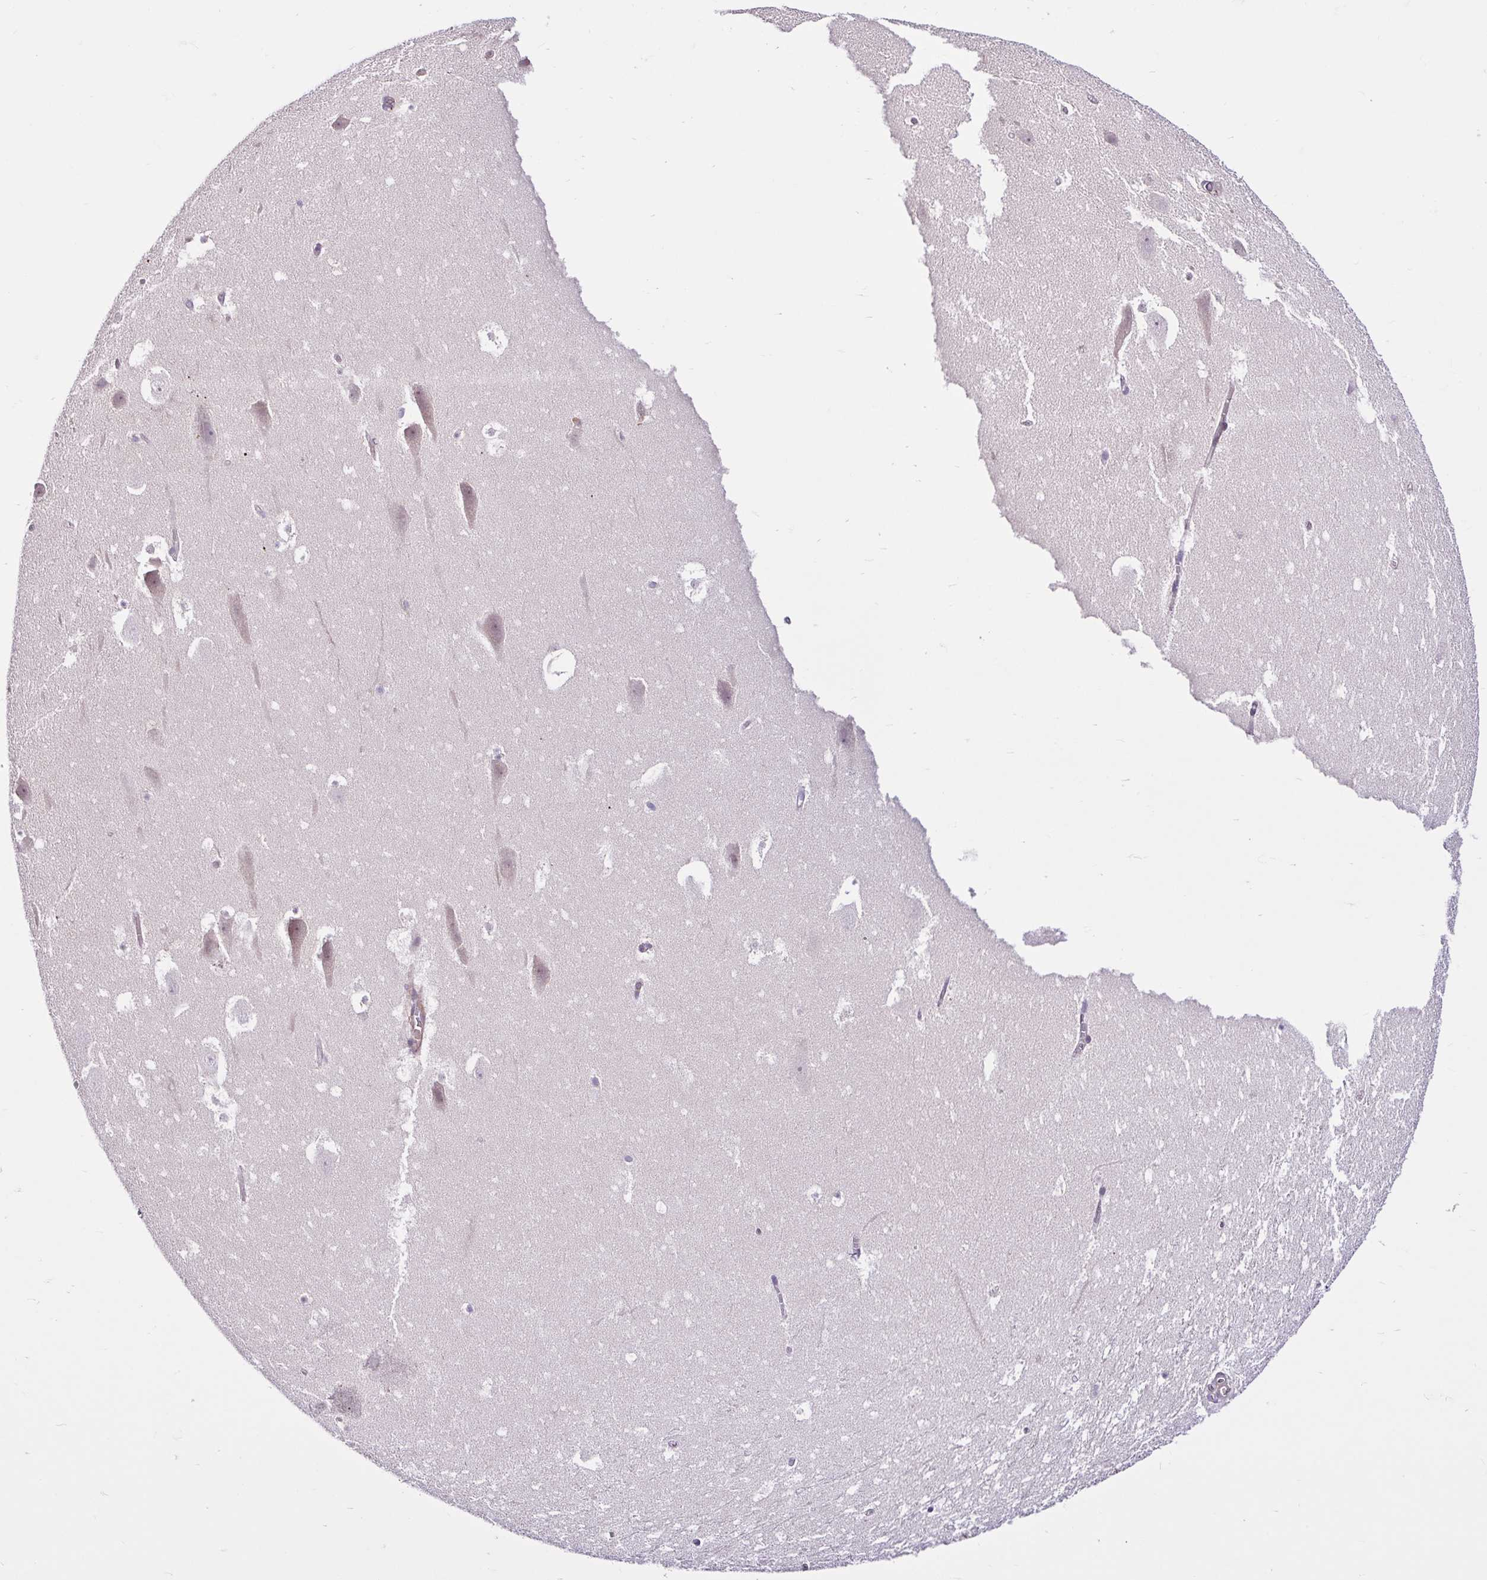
{"staining": {"intensity": "negative", "quantity": "none", "location": "none"}, "tissue": "hippocampus", "cell_type": "Glial cells", "image_type": "normal", "snomed": [{"axis": "morphology", "description": "Normal tissue, NOS"}, {"axis": "topography", "description": "Hippocampus"}], "caption": "Immunohistochemistry image of benign hippocampus: hippocampus stained with DAB reveals no significant protein expression in glial cells.", "gene": "NTPCR", "patient": {"sex": "female", "age": 42}}